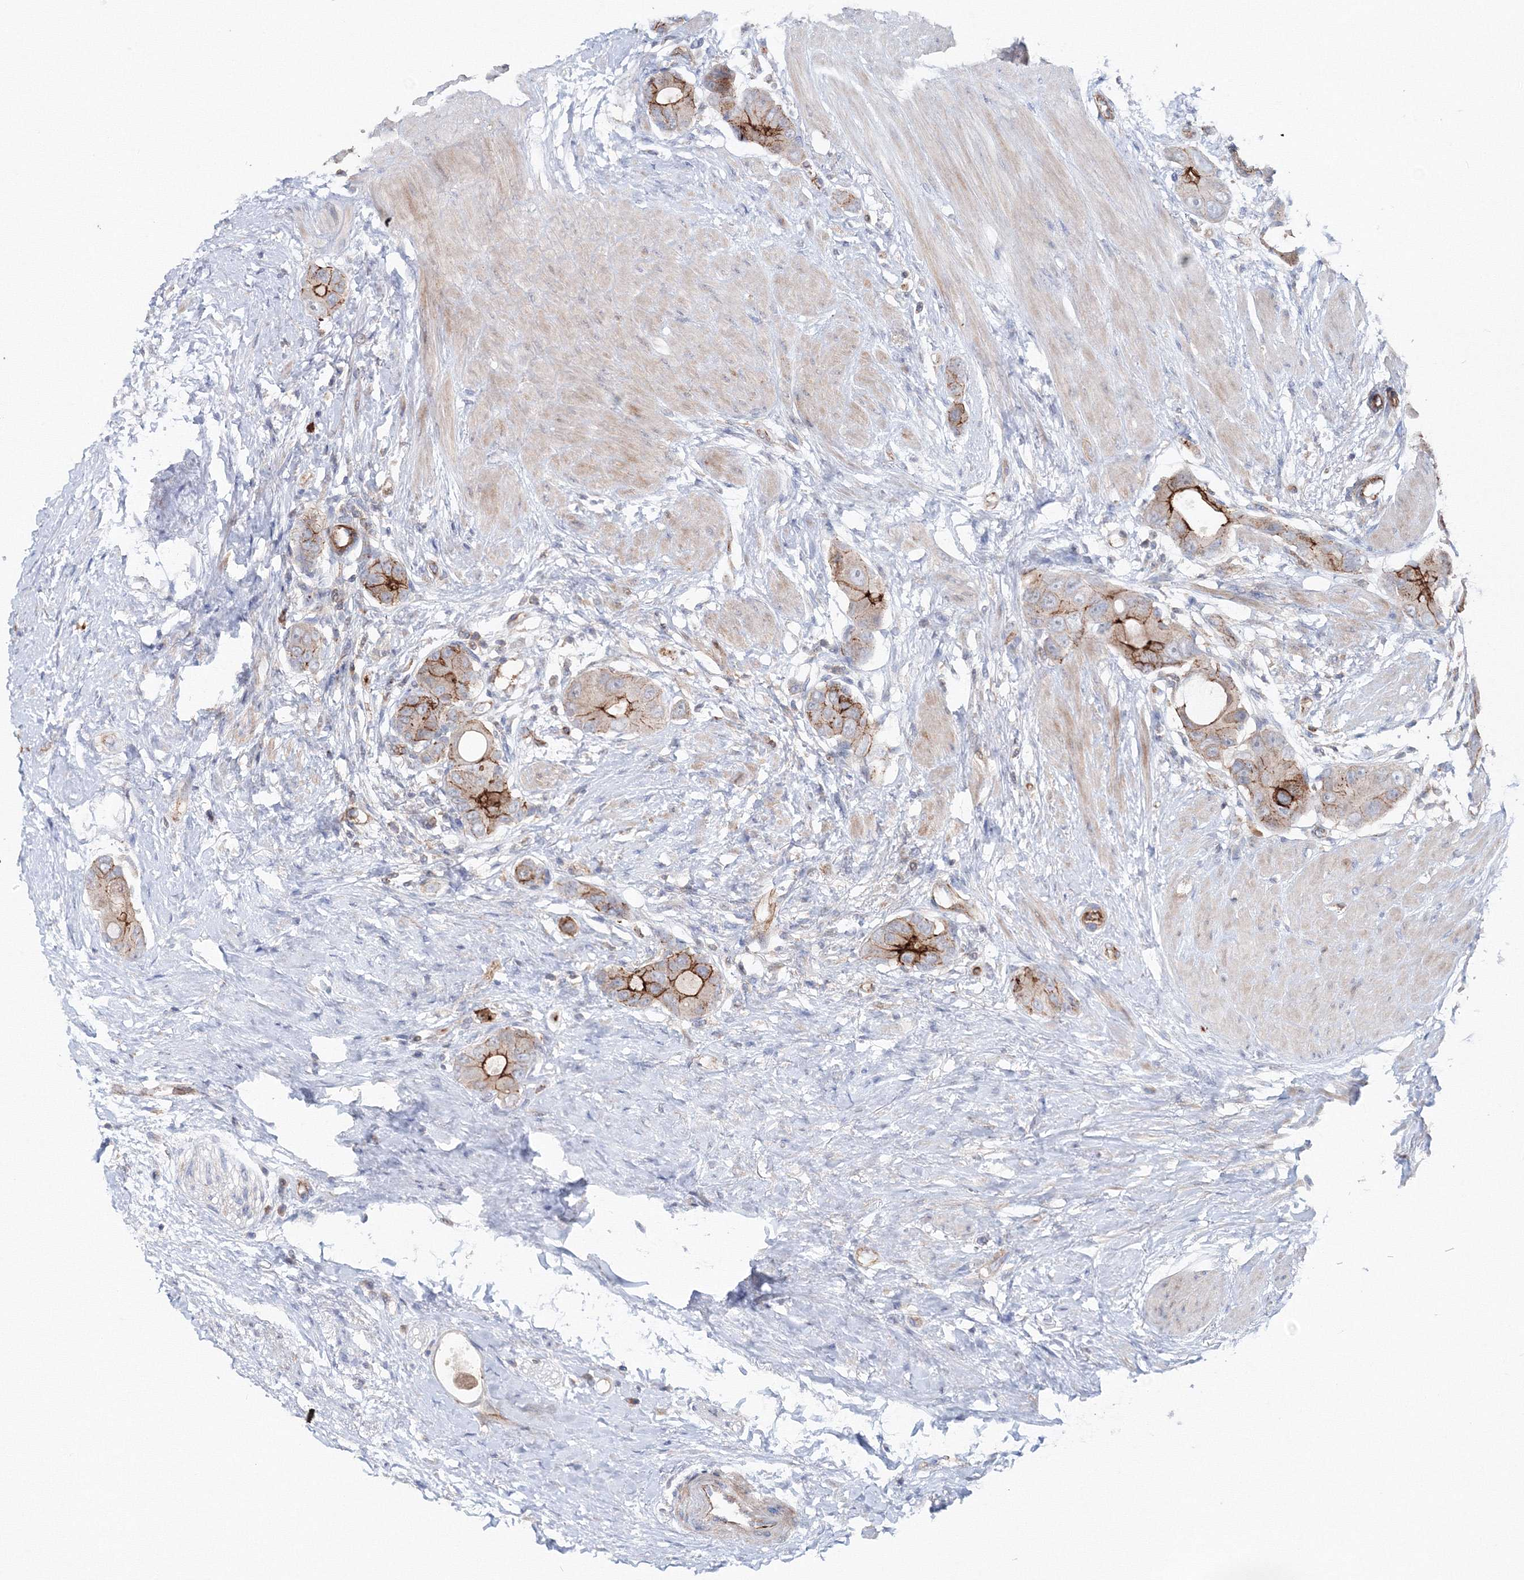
{"staining": {"intensity": "moderate", "quantity": ">75%", "location": "cytoplasmic/membranous"}, "tissue": "colorectal cancer", "cell_type": "Tumor cells", "image_type": "cancer", "snomed": [{"axis": "morphology", "description": "Adenocarcinoma, NOS"}, {"axis": "topography", "description": "Rectum"}], "caption": "A brown stain shows moderate cytoplasmic/membranous positivity of a protein in colorectal cancer (adenocarcinoma) tumor cells.", "gene": "GGA2", "patient": {"sex": "male", "age": 51}}